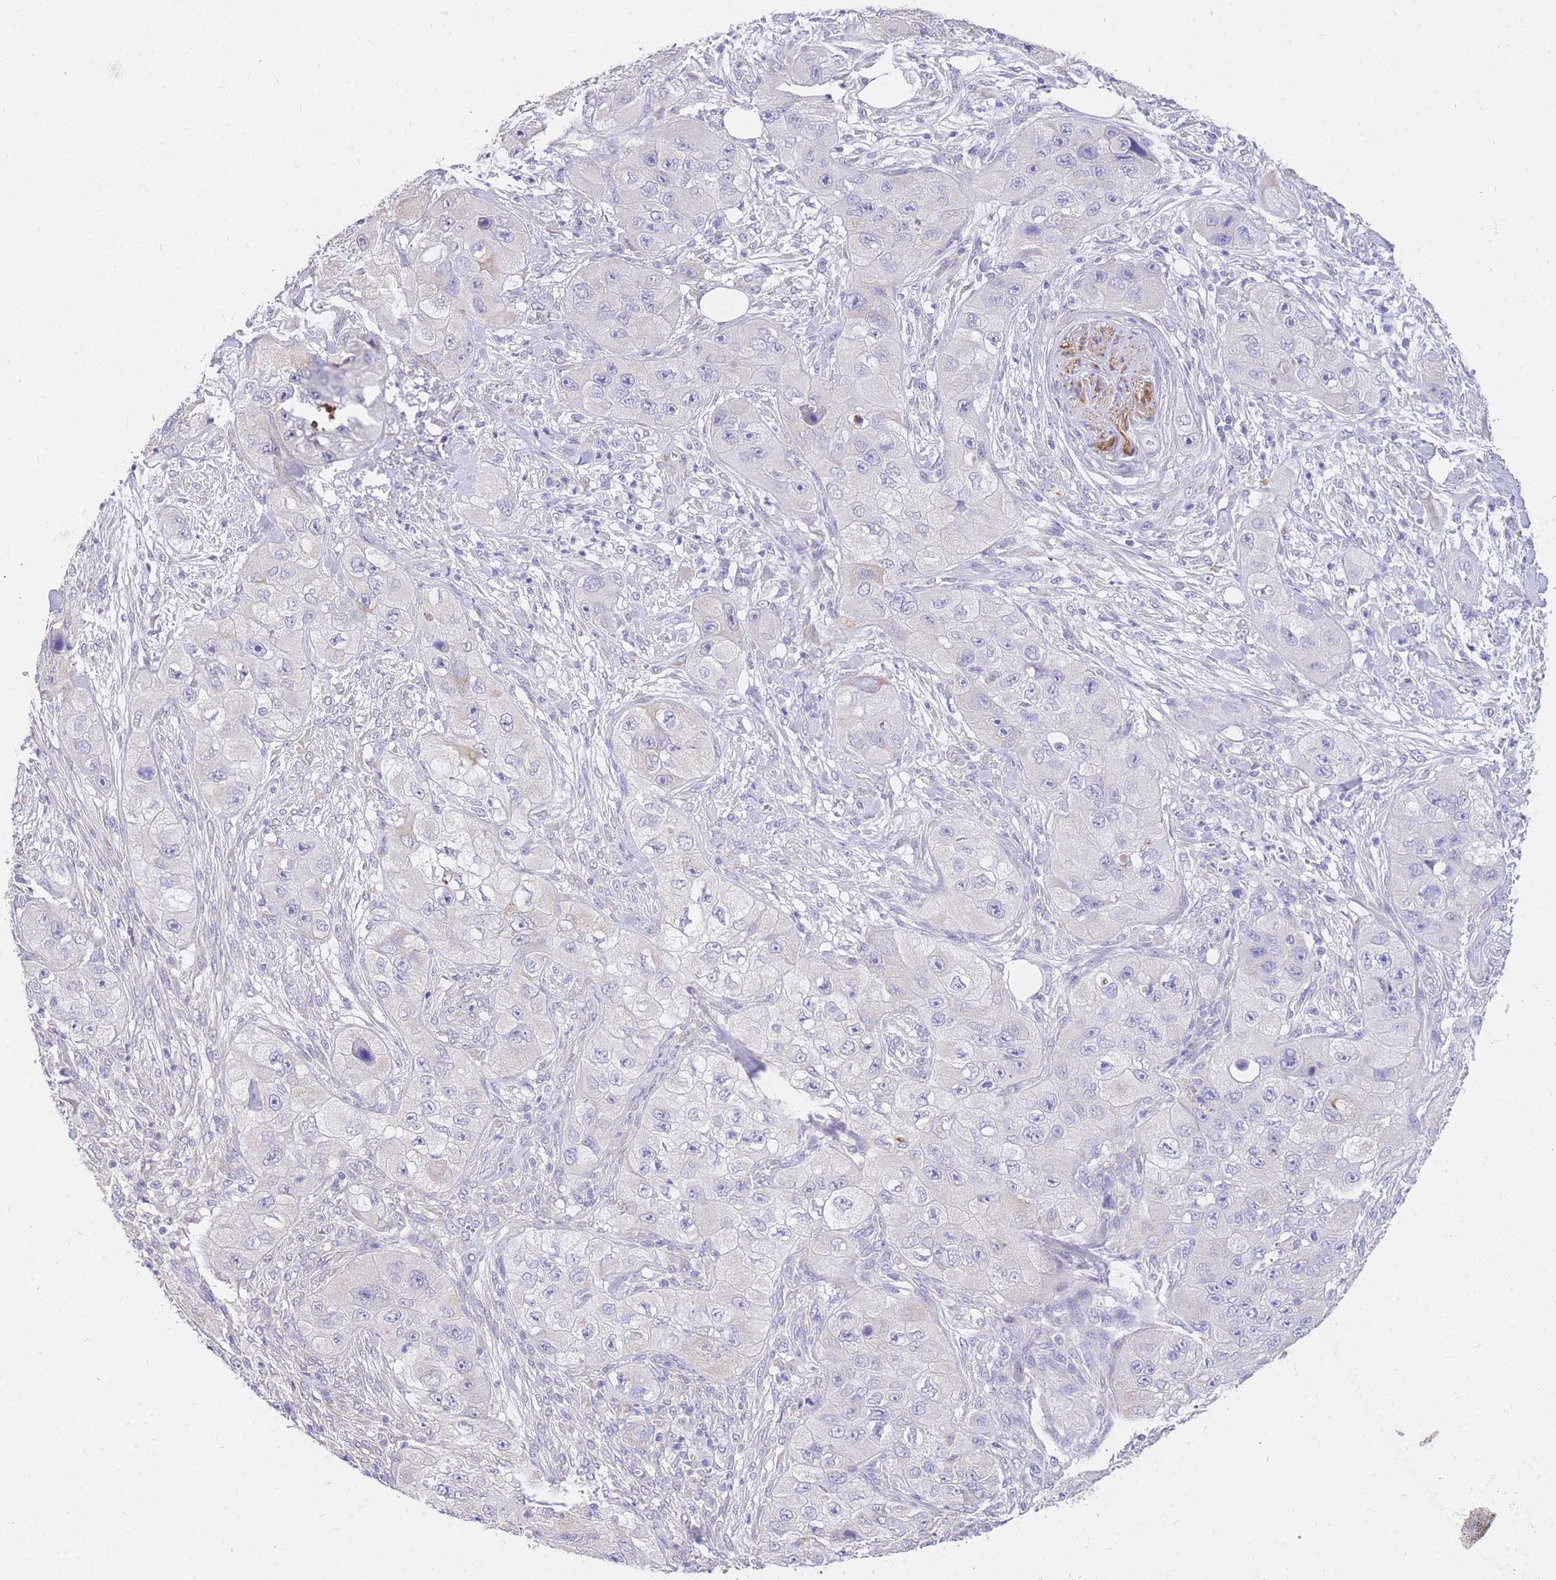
{"staining": {"intensity": "negative", "quantity": "none", "location": "none"}, "tissue": "skin cancer", "cell_type": "Tumor cells", "image_type": "cancer", "snomed": [{"axis": "morphology", "description": "Squamous cell carcinoma, NOS"}, {"axis": "topography", "description": "Skin"}, {"axis": "topography", "description": "Subcutis"}], "caption": "A micrograph of skin squamous cell carcinoma stained for a protein reveals no brown staining in tumor cells.", "gene": "C2orf88", "patient": {"sex": "male", "age": 73}}